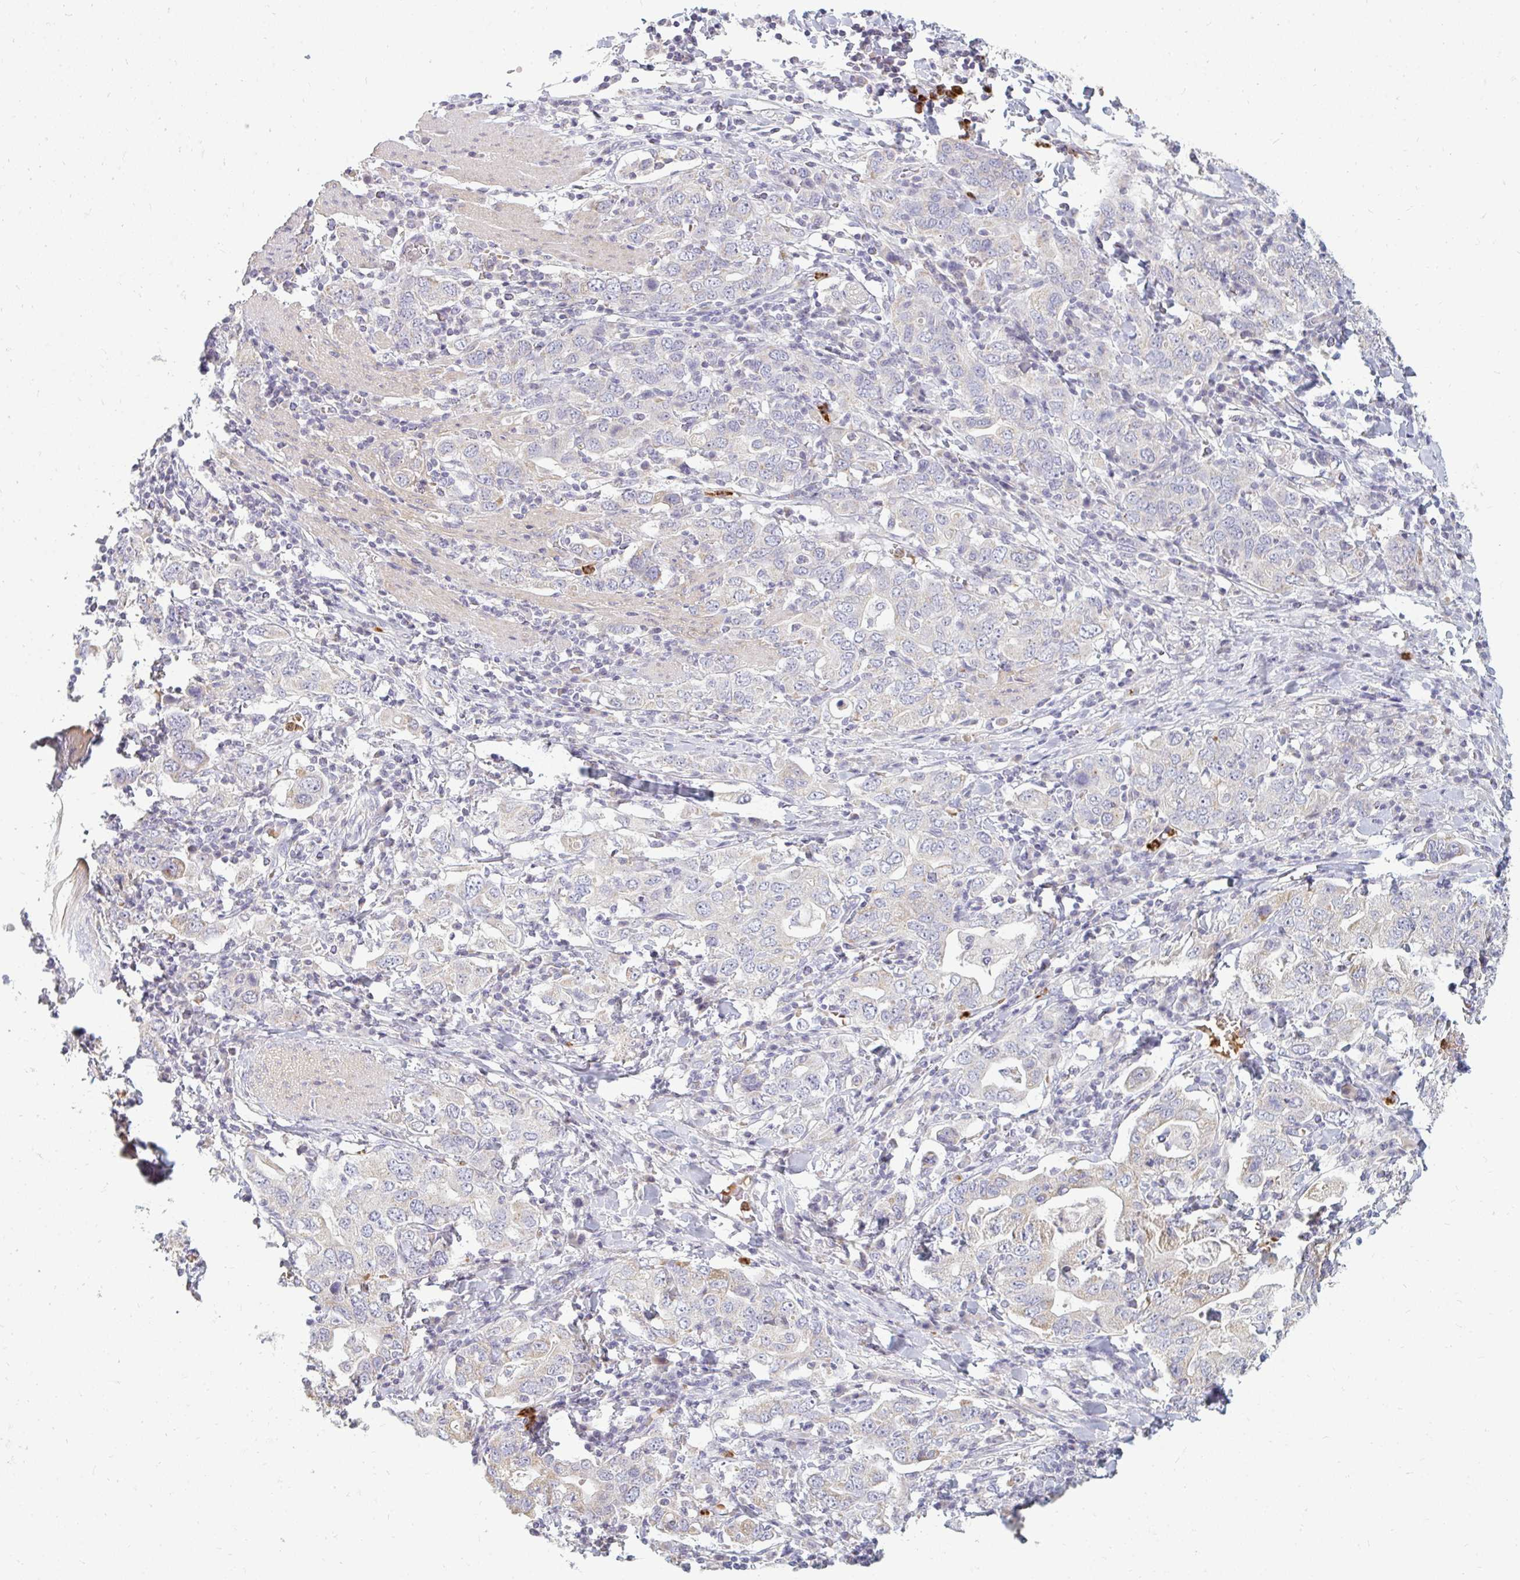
{"staining": {"intensity": "negative", "quantity": "none", "location": "none"}, "tissue": "stomach cancer", "cell_type": "Tumor cells", "image_type": "cancer", "snomed": [{"axis": "morphology", "description": "Adenocarcinoma, NOS"}, {"axis": "topography", "description": "Stomach, upper"}, {"axis": "topography", "description": "Stomach"}], "caption": "The immunohistochemistry (IHC) photomicrograph has no significant staining in tumor cells of stomach cancer tissue.", "gene": "RAB33A", "patient": {"sex": "male", "age": 62}}